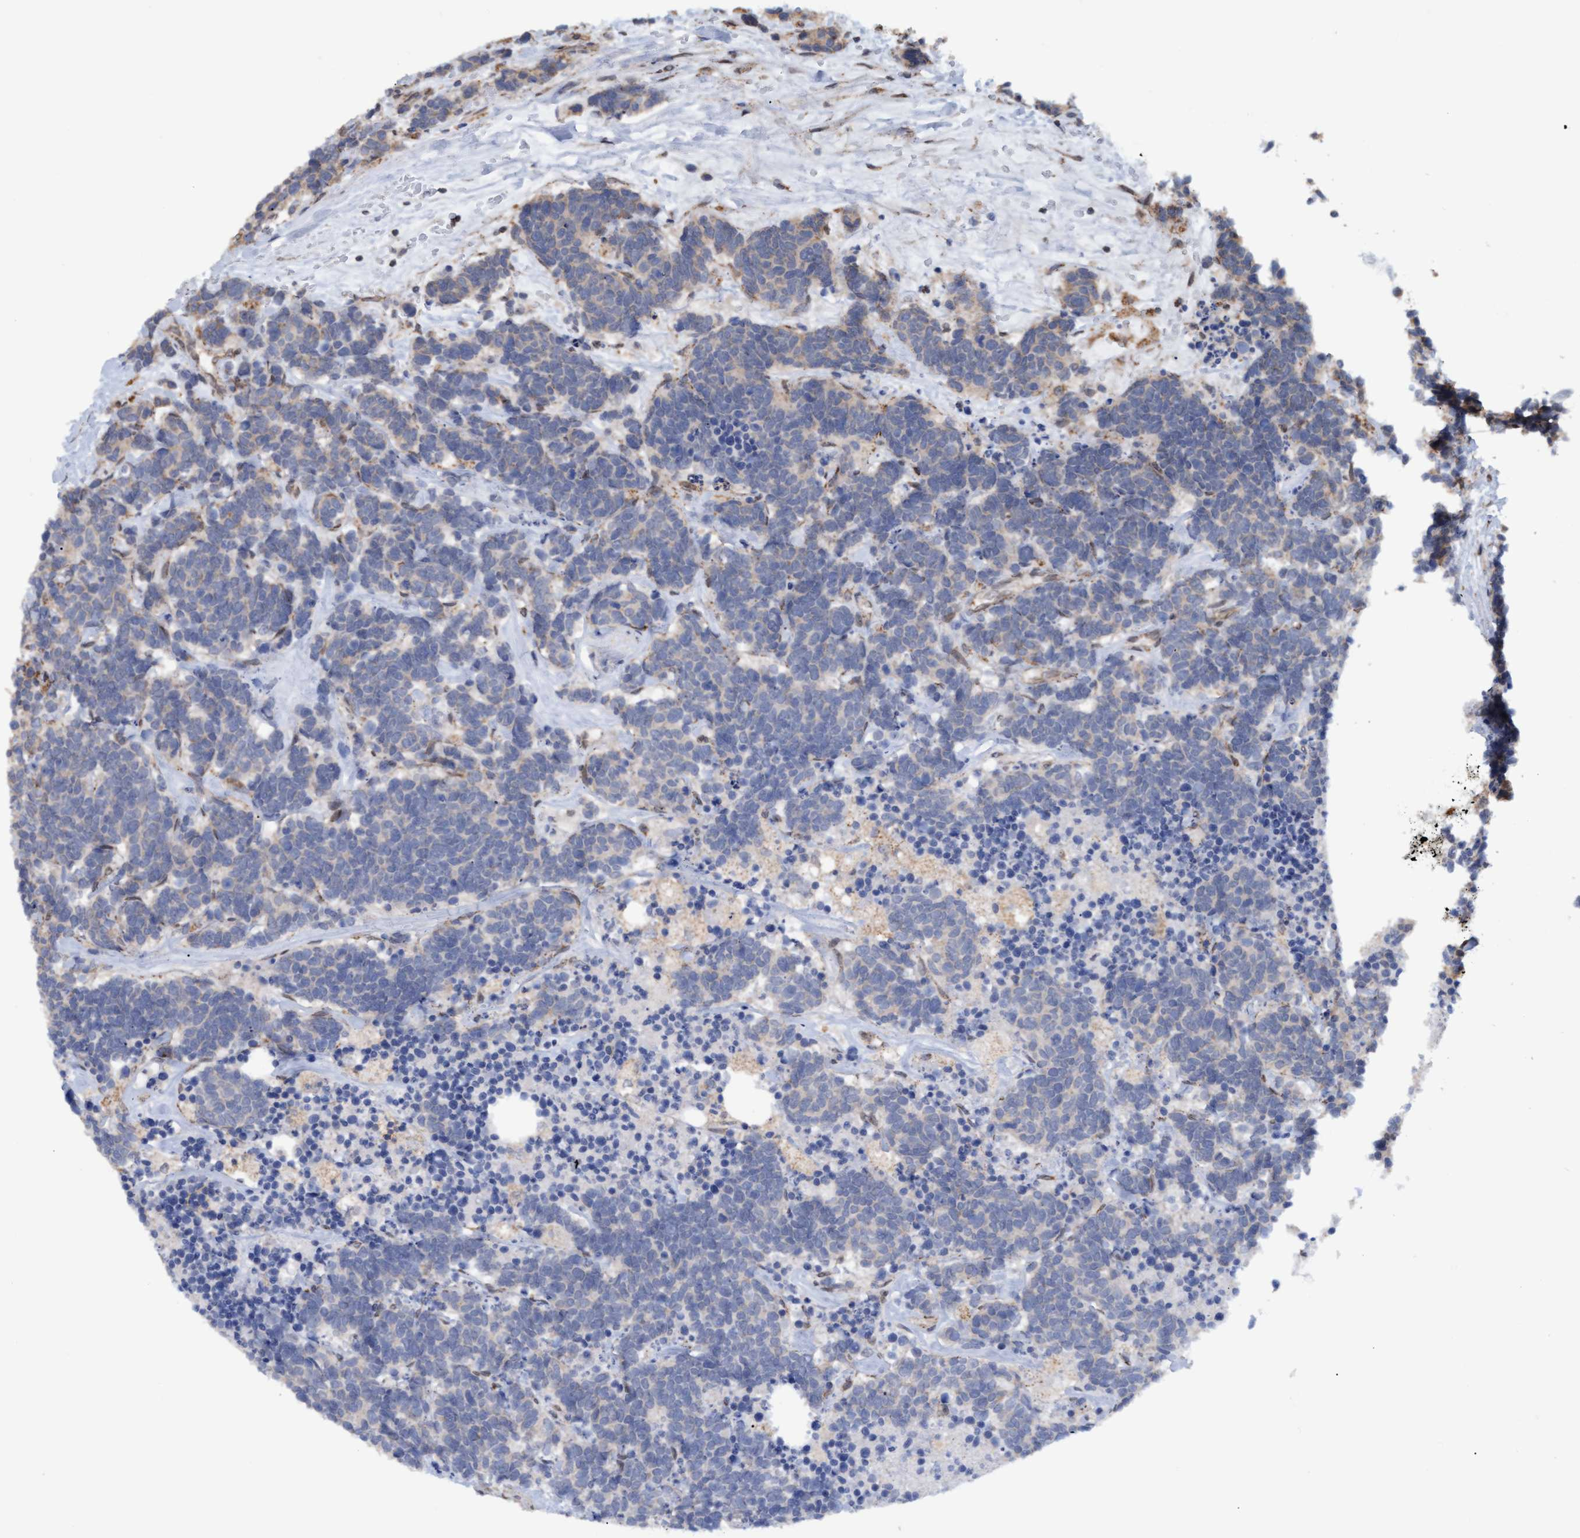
{"staining": {"intensity": "weak", "quantity": "<25%", "location": "cytoplasmic/membranous"}, "tissue": "carcinoid", "cell_type": "Tumor cells", "image_type": "cancer", "snomed": [{"axis": "morphology", "description": "Carcinoma, NOS"}, {"axis": "morphology", "description": "Carcinoid, malignant, NOS"}, {"axis": "topography", "description": "Urinary bladder"}], "caption": "DAB (3,3'-diaminobenzidine) immunohistochemical staining of carcinoid displays no significant positivity in tumor cells.", "gene": "MGLL", "patient": {"sex": "male", "age": 57}}